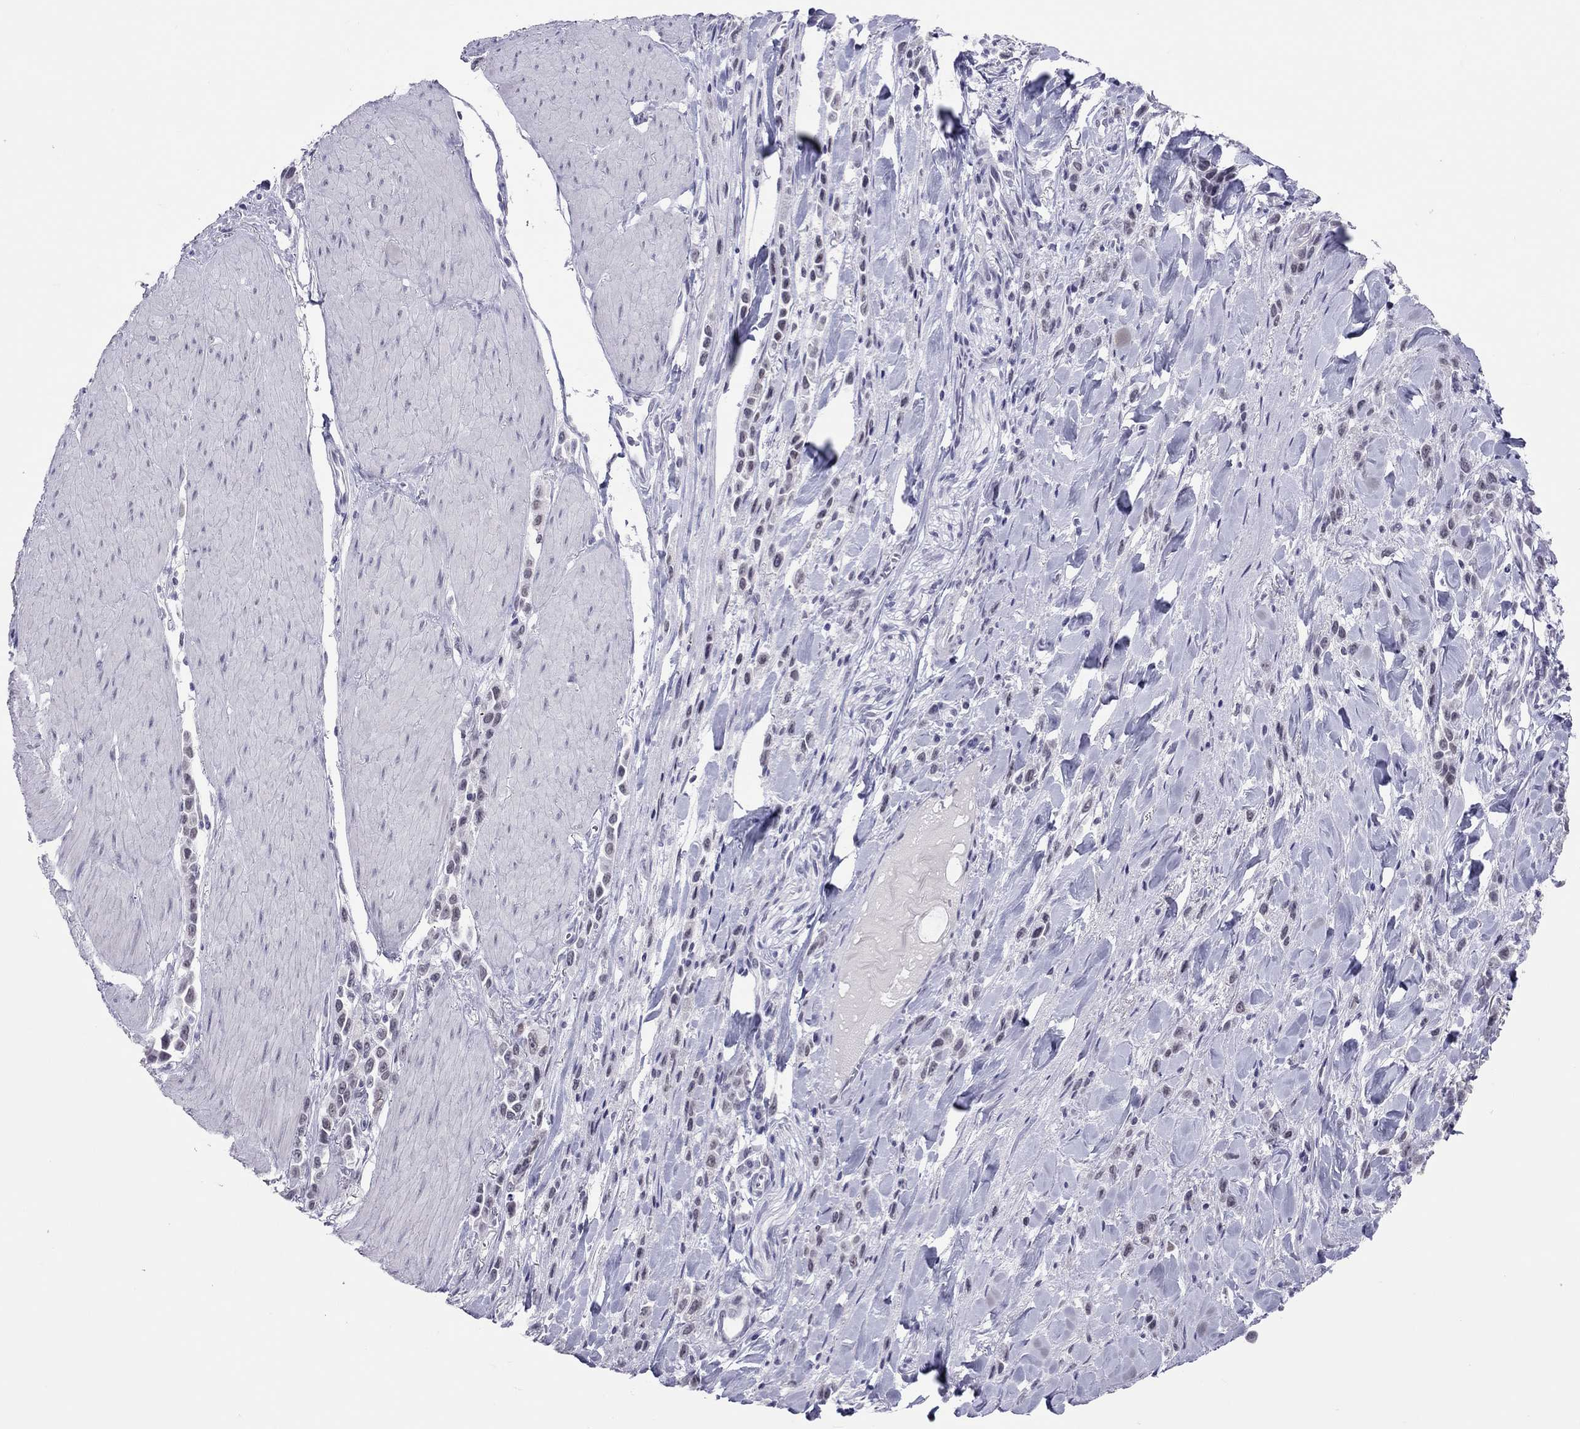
{"staining": {"intensity": "negative", "quantity": "none", "location": "none"}, "tissue": "stomach cancer", "cell_type": "Tumor cells", "image_type": "cancer", "snomed": [{"axis": "morphology", "description": "Adenocarcinoma, NOS"}, {"axis": "topography", "description": "Stomach"}], "caption": "Immunohistochemistry (IHC) histopathology image of human stomach cancer stained for a protein (brown), which reveals no expression in tumor cells.", "gene": "JHY", "patient": {"sex": "male", "age": 47}}